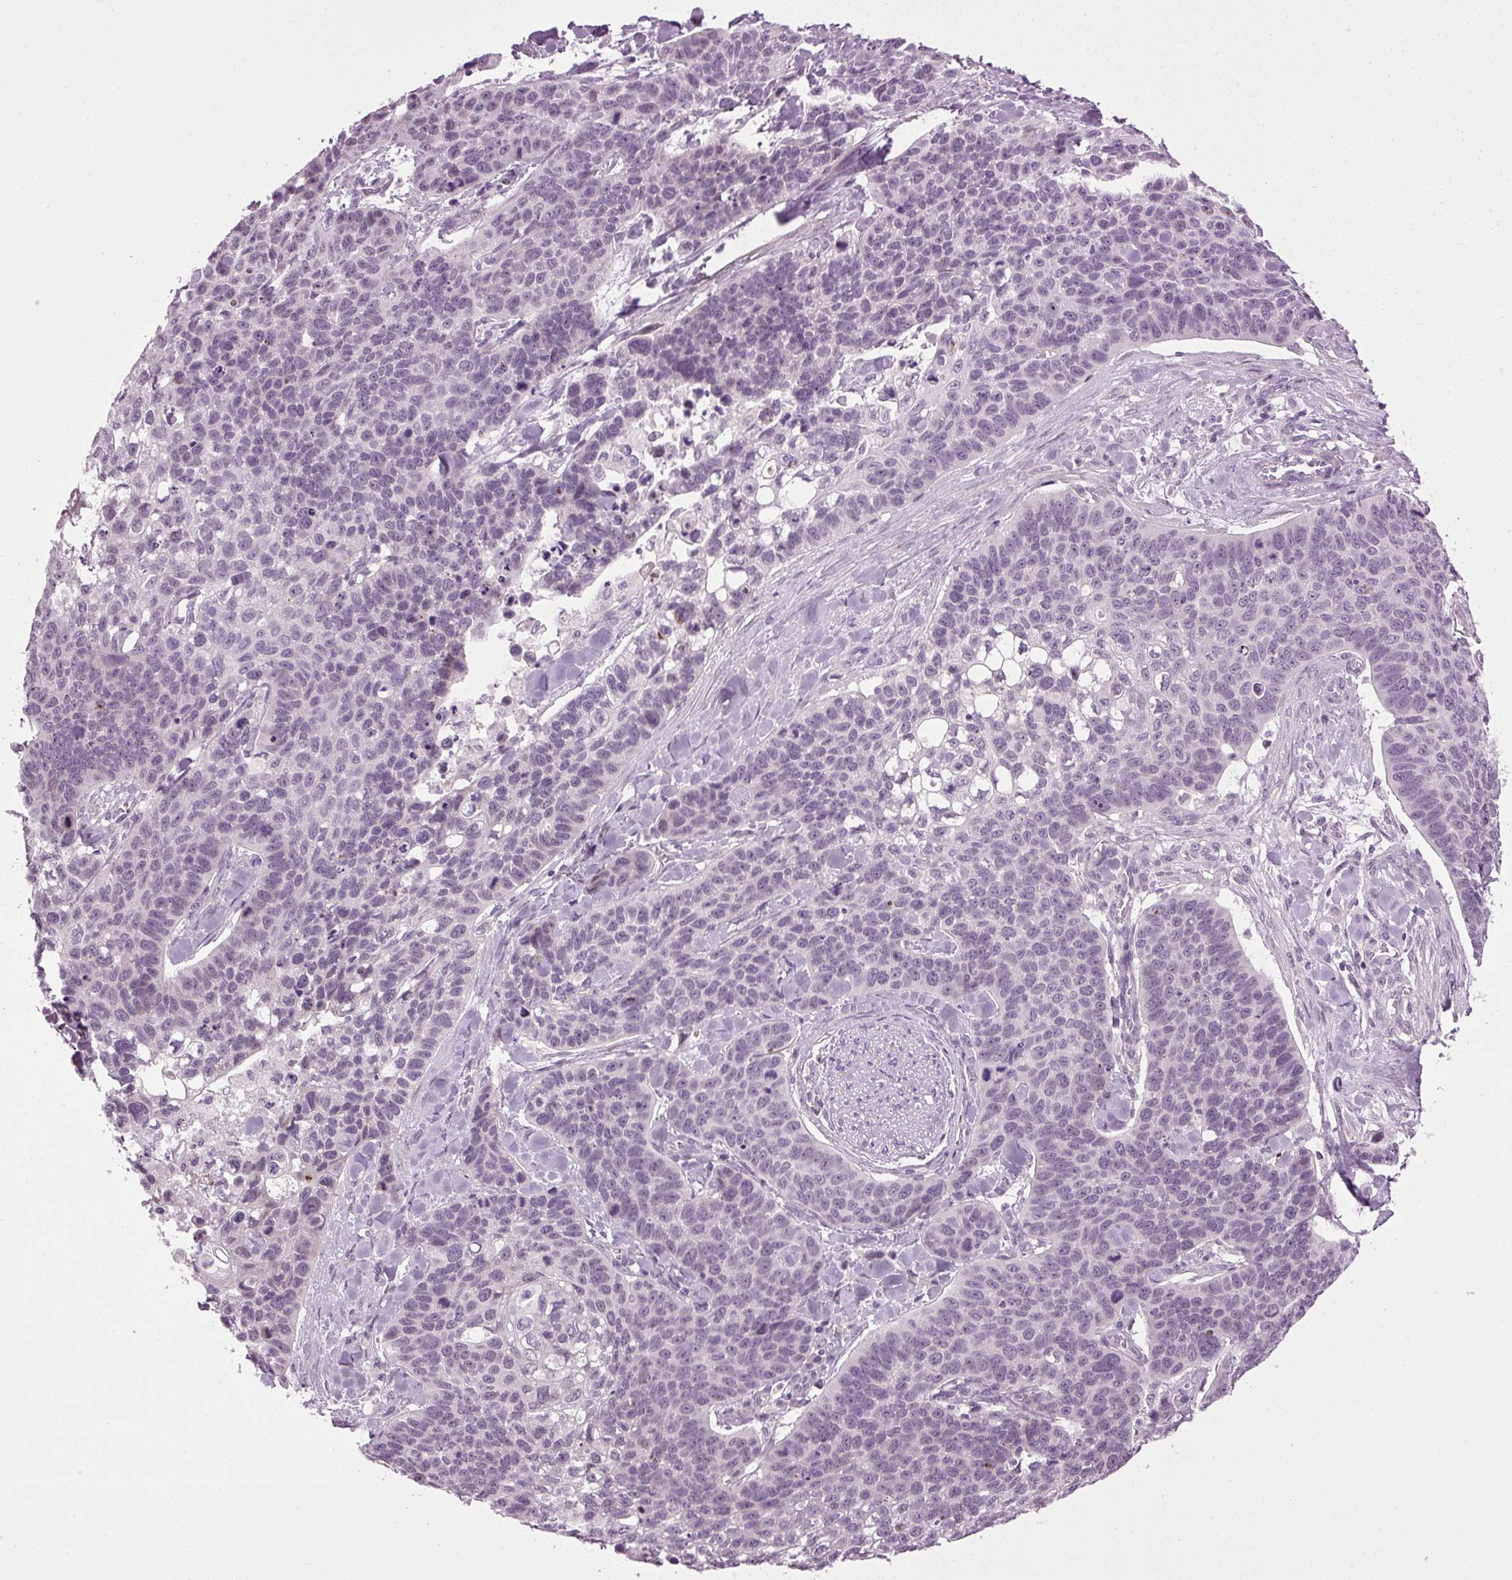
{"staining": {"intensity": "negative", "quantity": "none", "location": "none"}, "tissue": "lung cancer", "cell_type": "Tumor cells", "image_type": "cancer", "snomed": [{"axis": "morphology", "description": "Squamous cell carcinoma, NOS"}, {"axis": "topography", "description": "Lung"}], "caption": "There is no significant staining in tumor cells of lung squamous cell carcinoma.", "gene": "A1CF", "patient": {"sex": "male", "age": 62}}